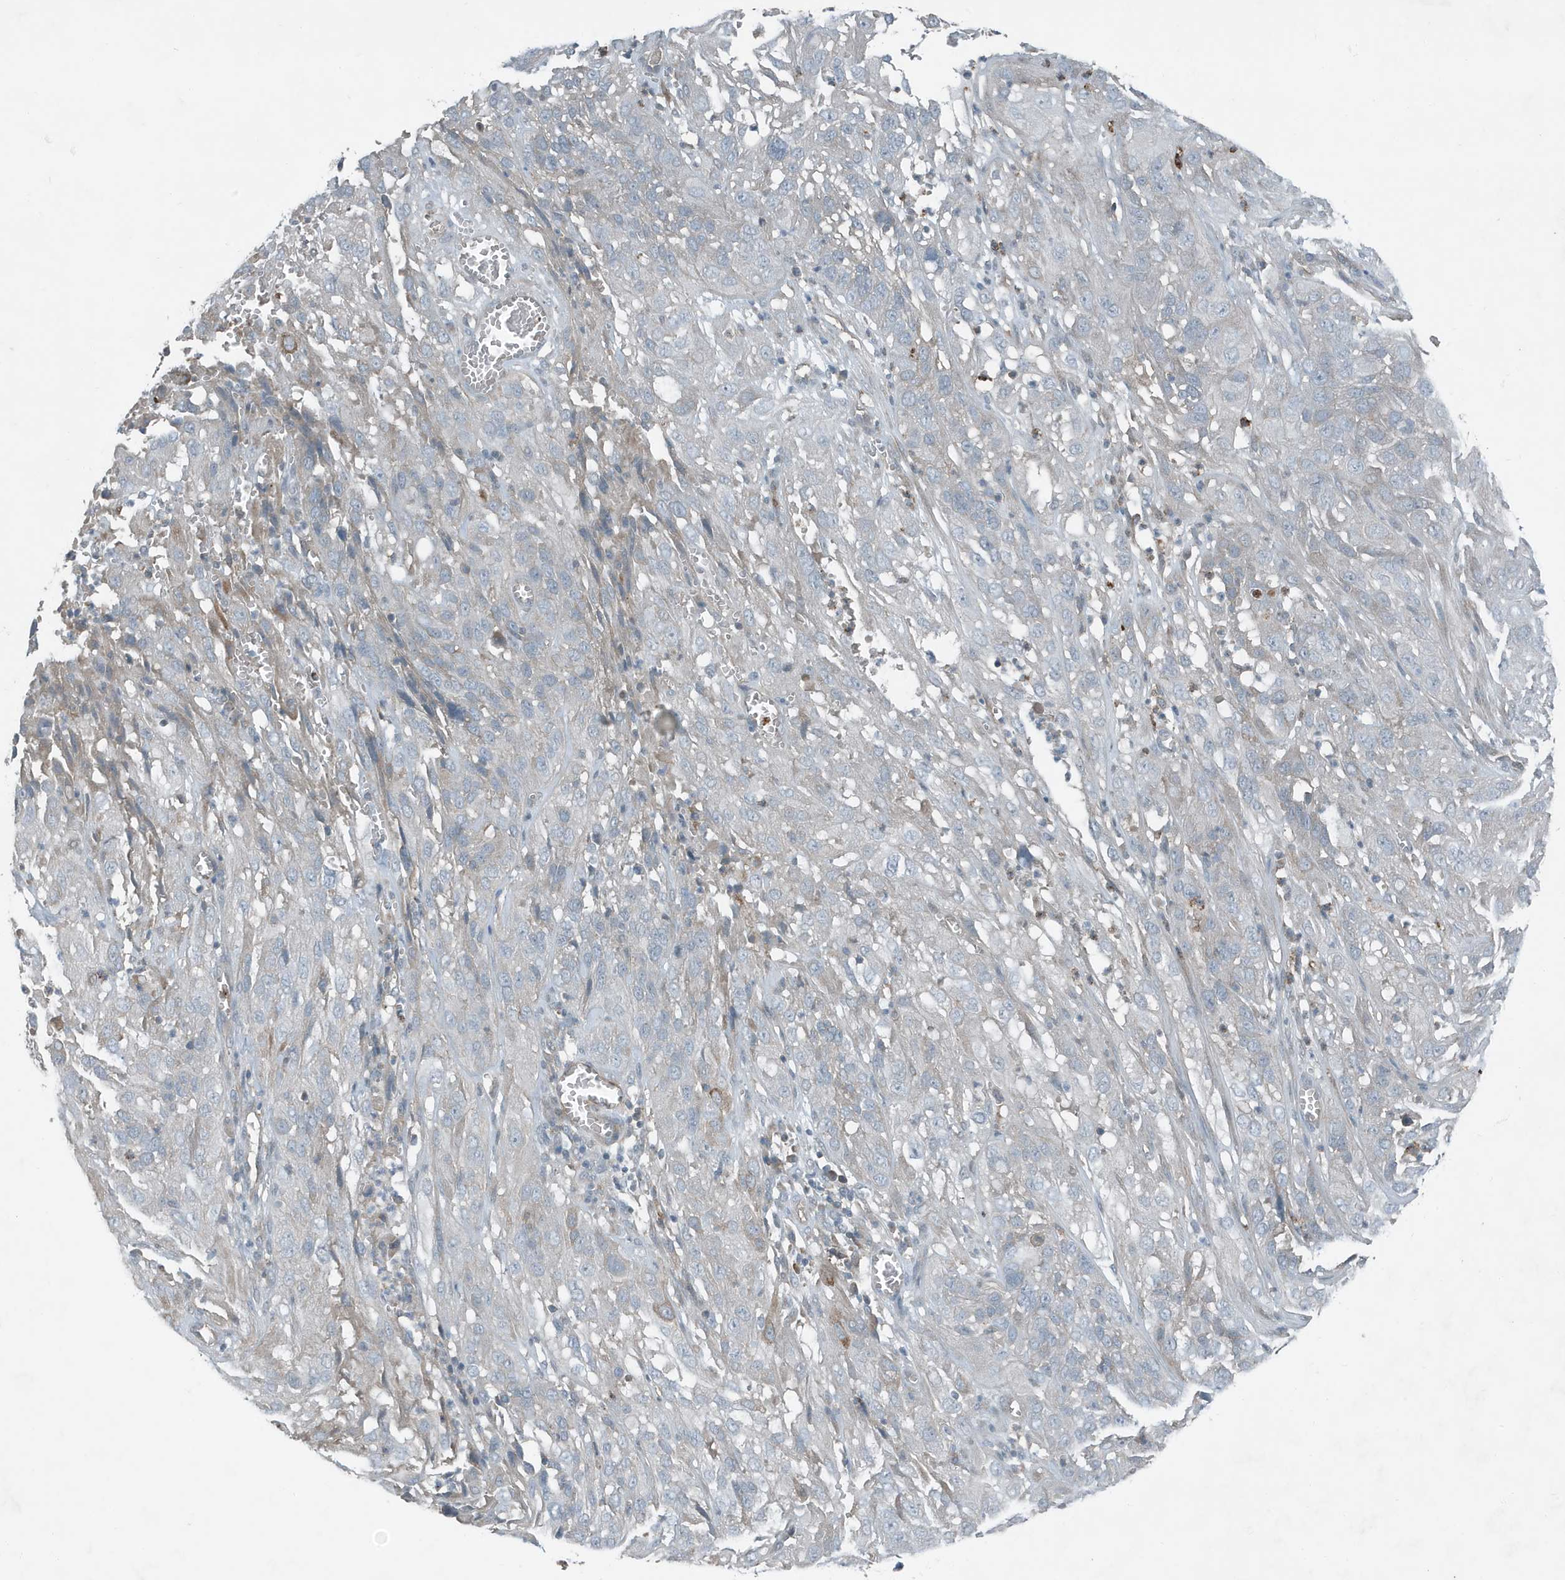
{"staining": {"intensity": "negative", "quantity": "none", "location": "none"}, "tissue": "cervical cancer", "cell_type": "Tumor cells", "image_type": "cancer", "snomed": [{"axis": "morphology", "description": "Squamous cell carcinoma, NOS"}, {"axis": "topography", "description": "Cervix"}], "caption": "Tumor cells show no significant protein positivity in squamous cell carcinoma (cervical).", "gene": "DAPP1", "patient": {"sex": "female", "age": 32}}